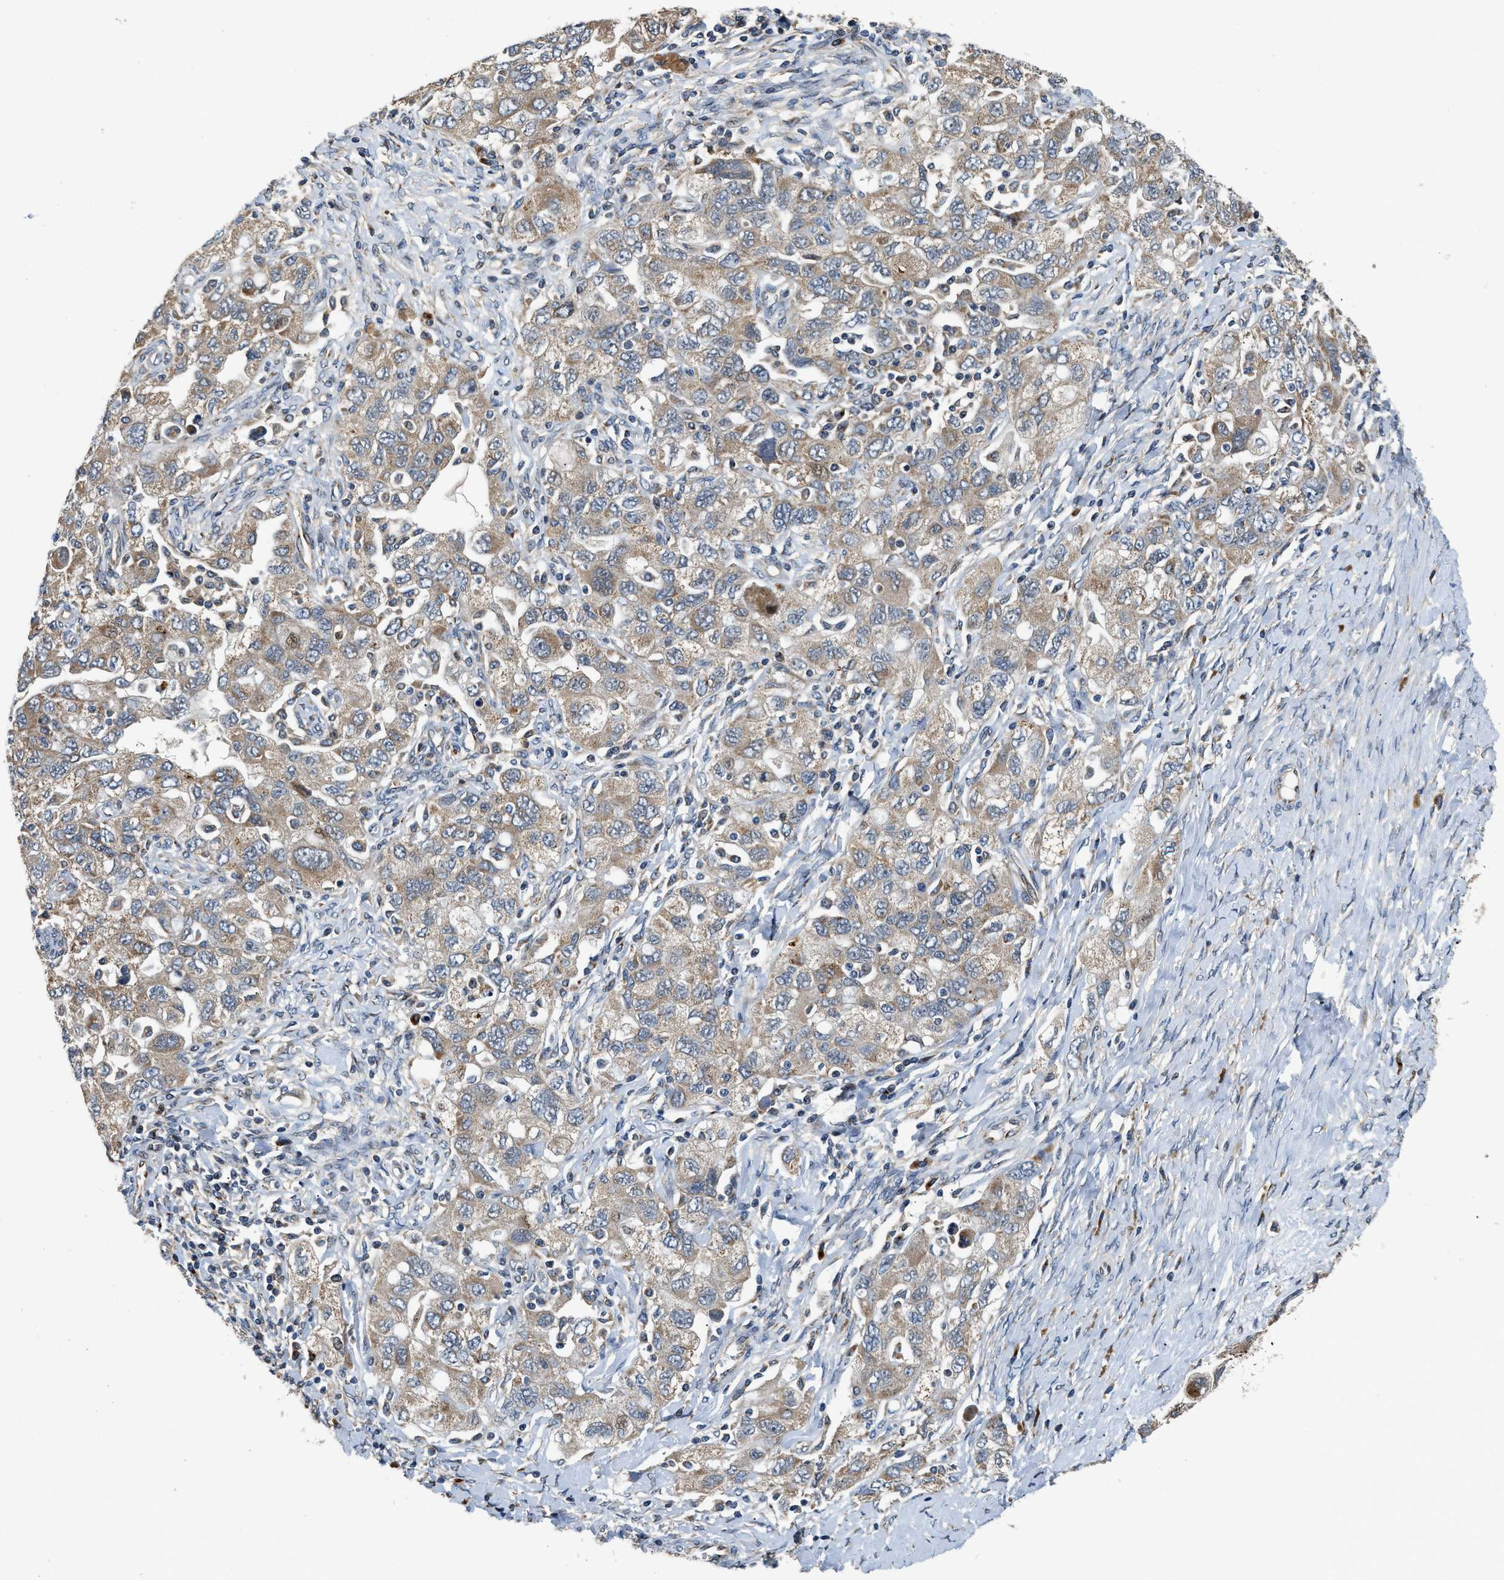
{"staining": {"intensity": "moderate", "quantity": ">75%", "location": "cytoplasmic/membranous"}, "tissue": "ovarian cancer", "cell_type": "Tumor cells", "image_type": "cancer", "snomed": [{"axis": "morphology", "description": "Carcinoma, NOS"}, {"axis": "morphology", "description": "Cystadenocarcinoma, serous, NOS"}, {"axis": "topography", "description": "Ovary"}], "caption": "IHC image of neoplastic tissue: ovarian serous cystadenocarcinoma stained using immunohistochemistry displays medium levels of moderate protein expression localized specifically in the cytoplasmic/membranous of tumor cells, appearing as a cytoplasmic/membranous brown color.", "gene": "FUT8", "patient": {"sex": "female", "age": 69}}